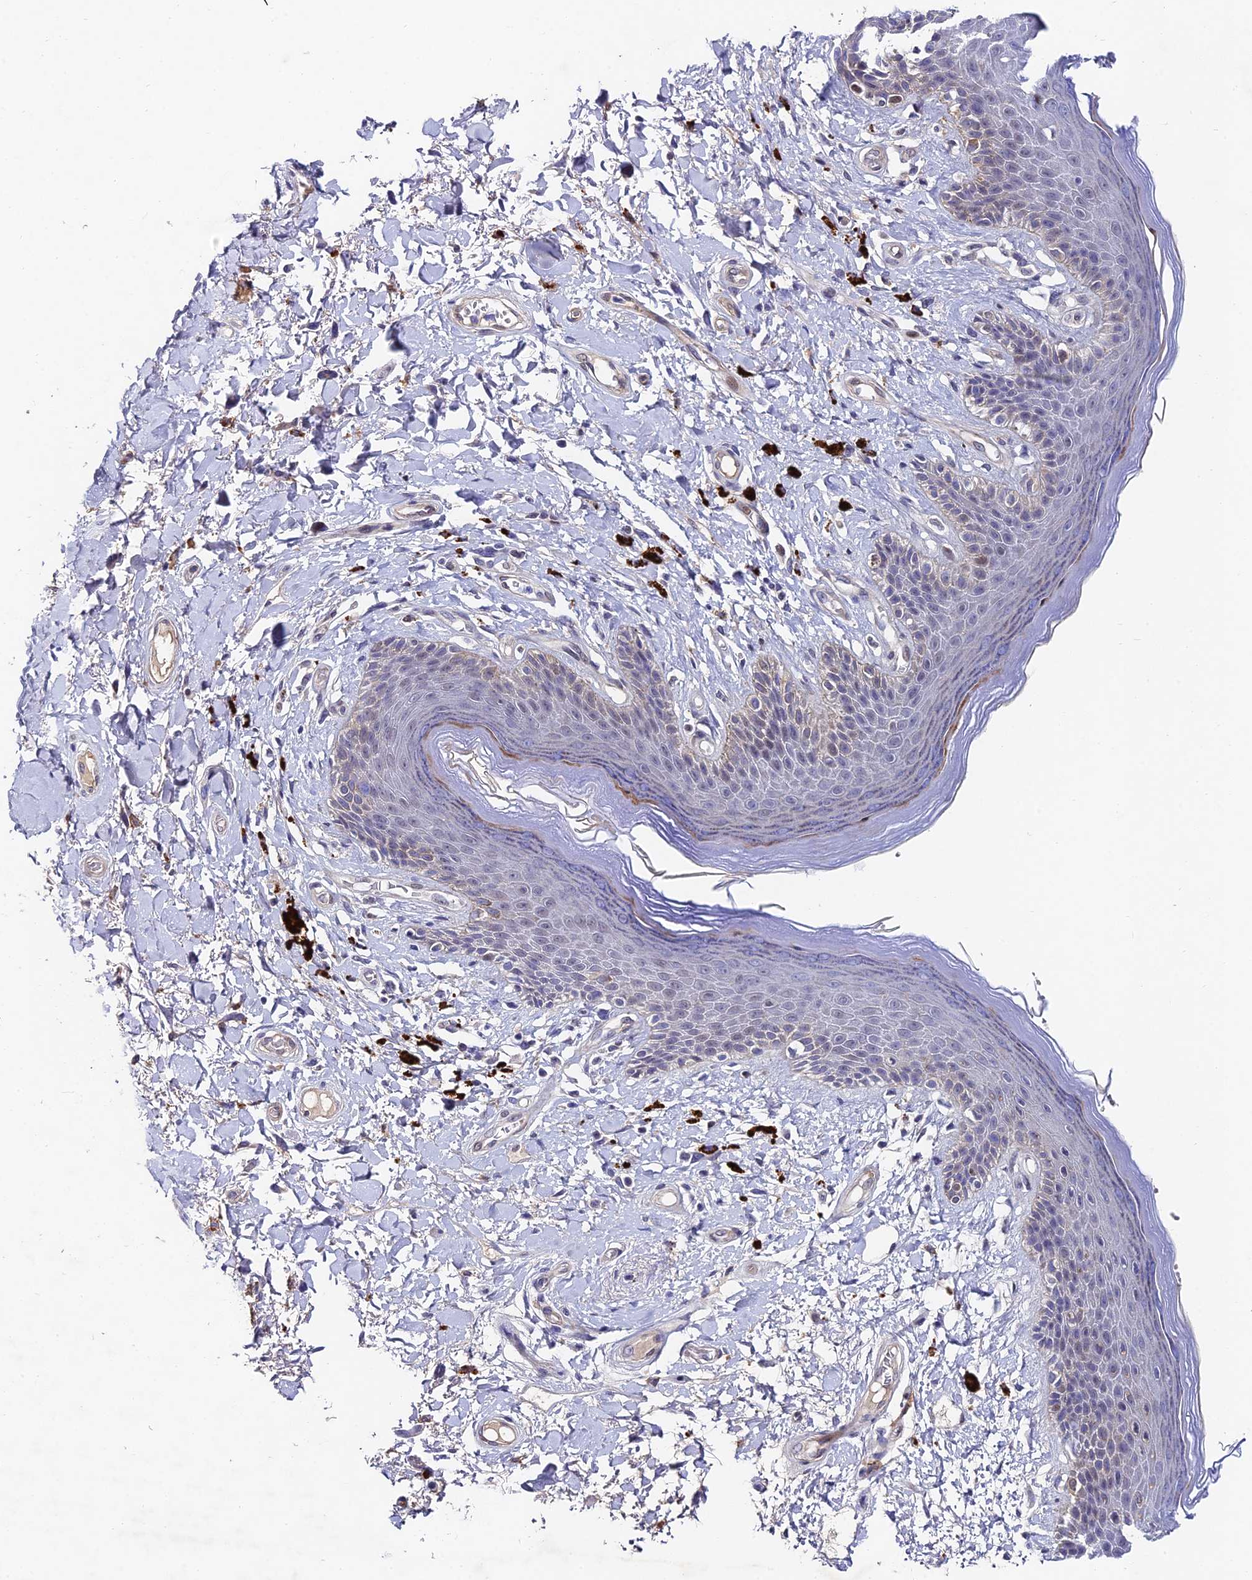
{"staining": {"intensity": "negative", "quantity": "none", "location": "none"}, "tissue": "skin", "cell_type": "Epidermal cells", "image_type": "normal", "snomed": [{"axis": "morphology", "description": "Normal tissue, NOS"}, {"axis": "topography", "description": "Anal"}], "caption": "The image reveals no significant staining in epidermal cells of skin. (DAB IHC with hematoxylin counter stain).", "gene": "TRIM24", "patient": {"sex": "female", "age": 78}}